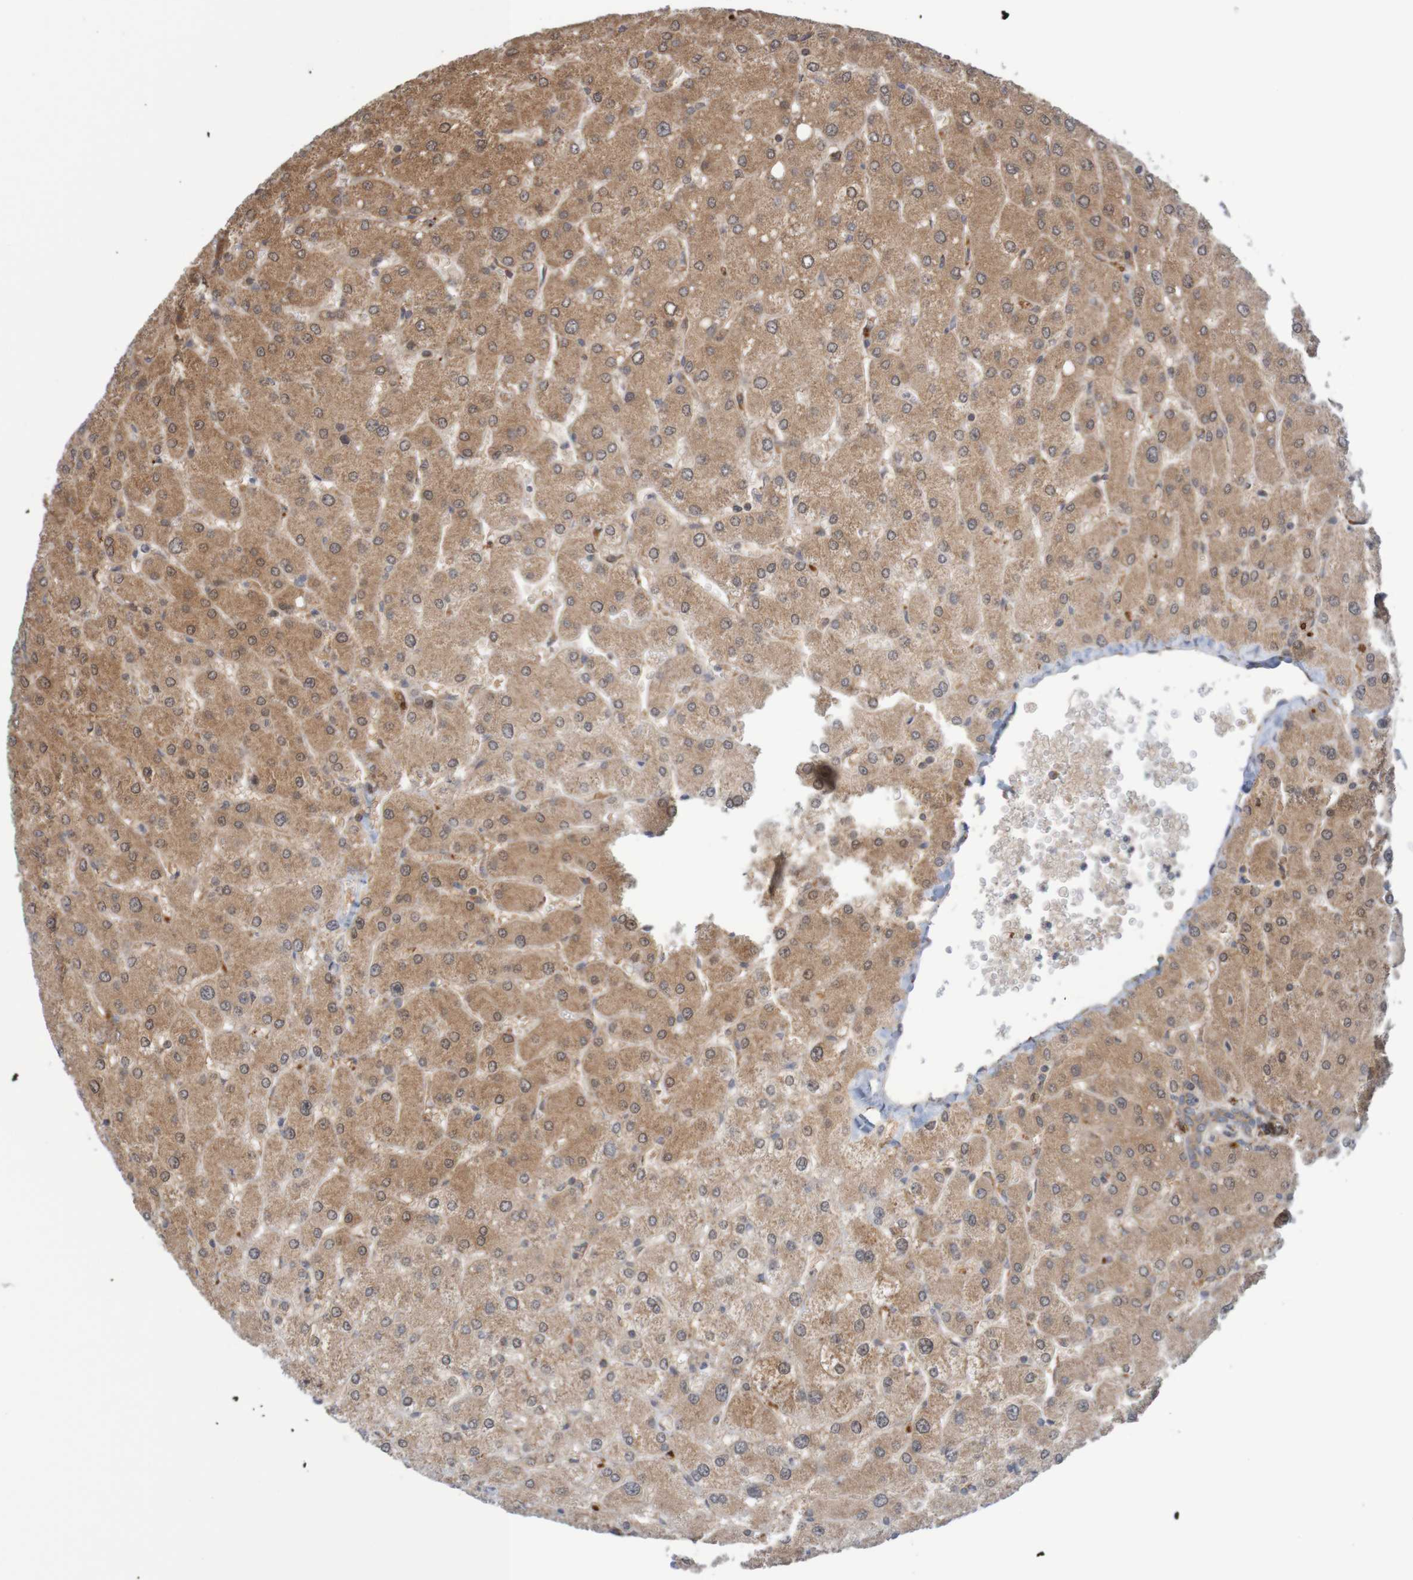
{"staining": {"intensity": "weak", "quantity": ">75%", "location": "cytoplasmic/membranous"}, "tissue": "liver", "cell_type": "Cholangiocytes", "image_type": "normal", "snomed": [{"axis": "morphology", "description": "Normal tissue, NOS"}, {"axis": "topography", "description": "Liver"}], "caption": "Normal liver was stained to show a protein in brown. There is low levels of weak cytoplasmic/membranous expression in about >75% of cholangiocytes. The protein is stained brown, and the nuclei are stained in blue (DAB (3,3'-diaminobenzidine) IHC with brightfield microscopy, high magnification).", "gene": "MRPL52", "patient": {"sex": "male", "age": 55}}